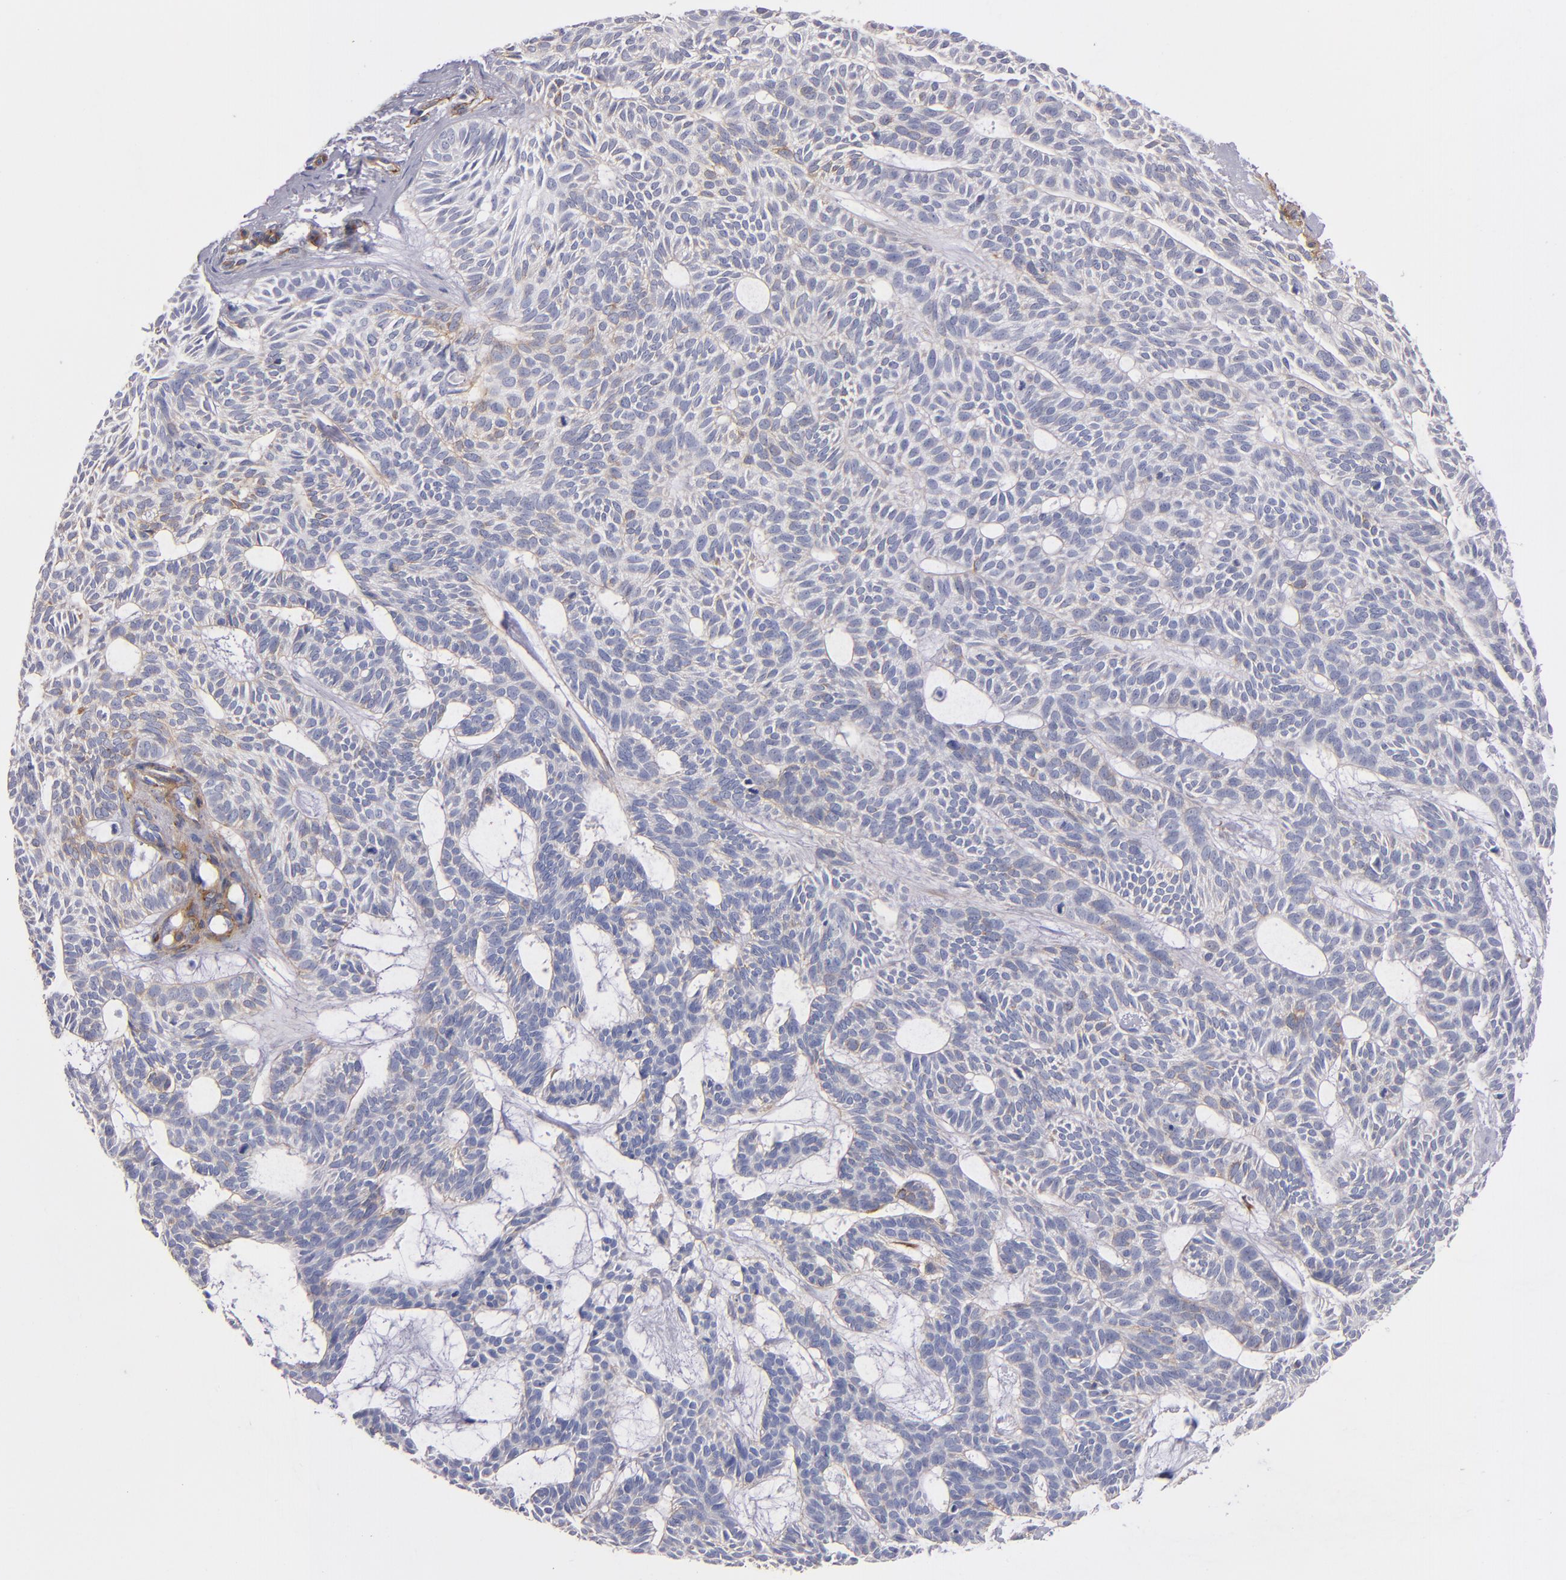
{"staining": {"intensity": "weak", "quantity": "<25%", "location": "cytoplasmic/membranous"}, "tissue": "skin cancer", "cell_type": "Tumor cells", "image_type": "cancer", "snomed": [{"axis": "morphology", "description": "Basal cell carcinoma"}, {"axis": "topography", "description": "Skin"}], "caption": "DAB (3,3'-diaminobenzidine) immunohistochemical staining of human skin basal cell carcinoma shows no significant positivity in tumor cells.", "gene": "LAMC1", "patient": {"sex": "male", "age": 75}}